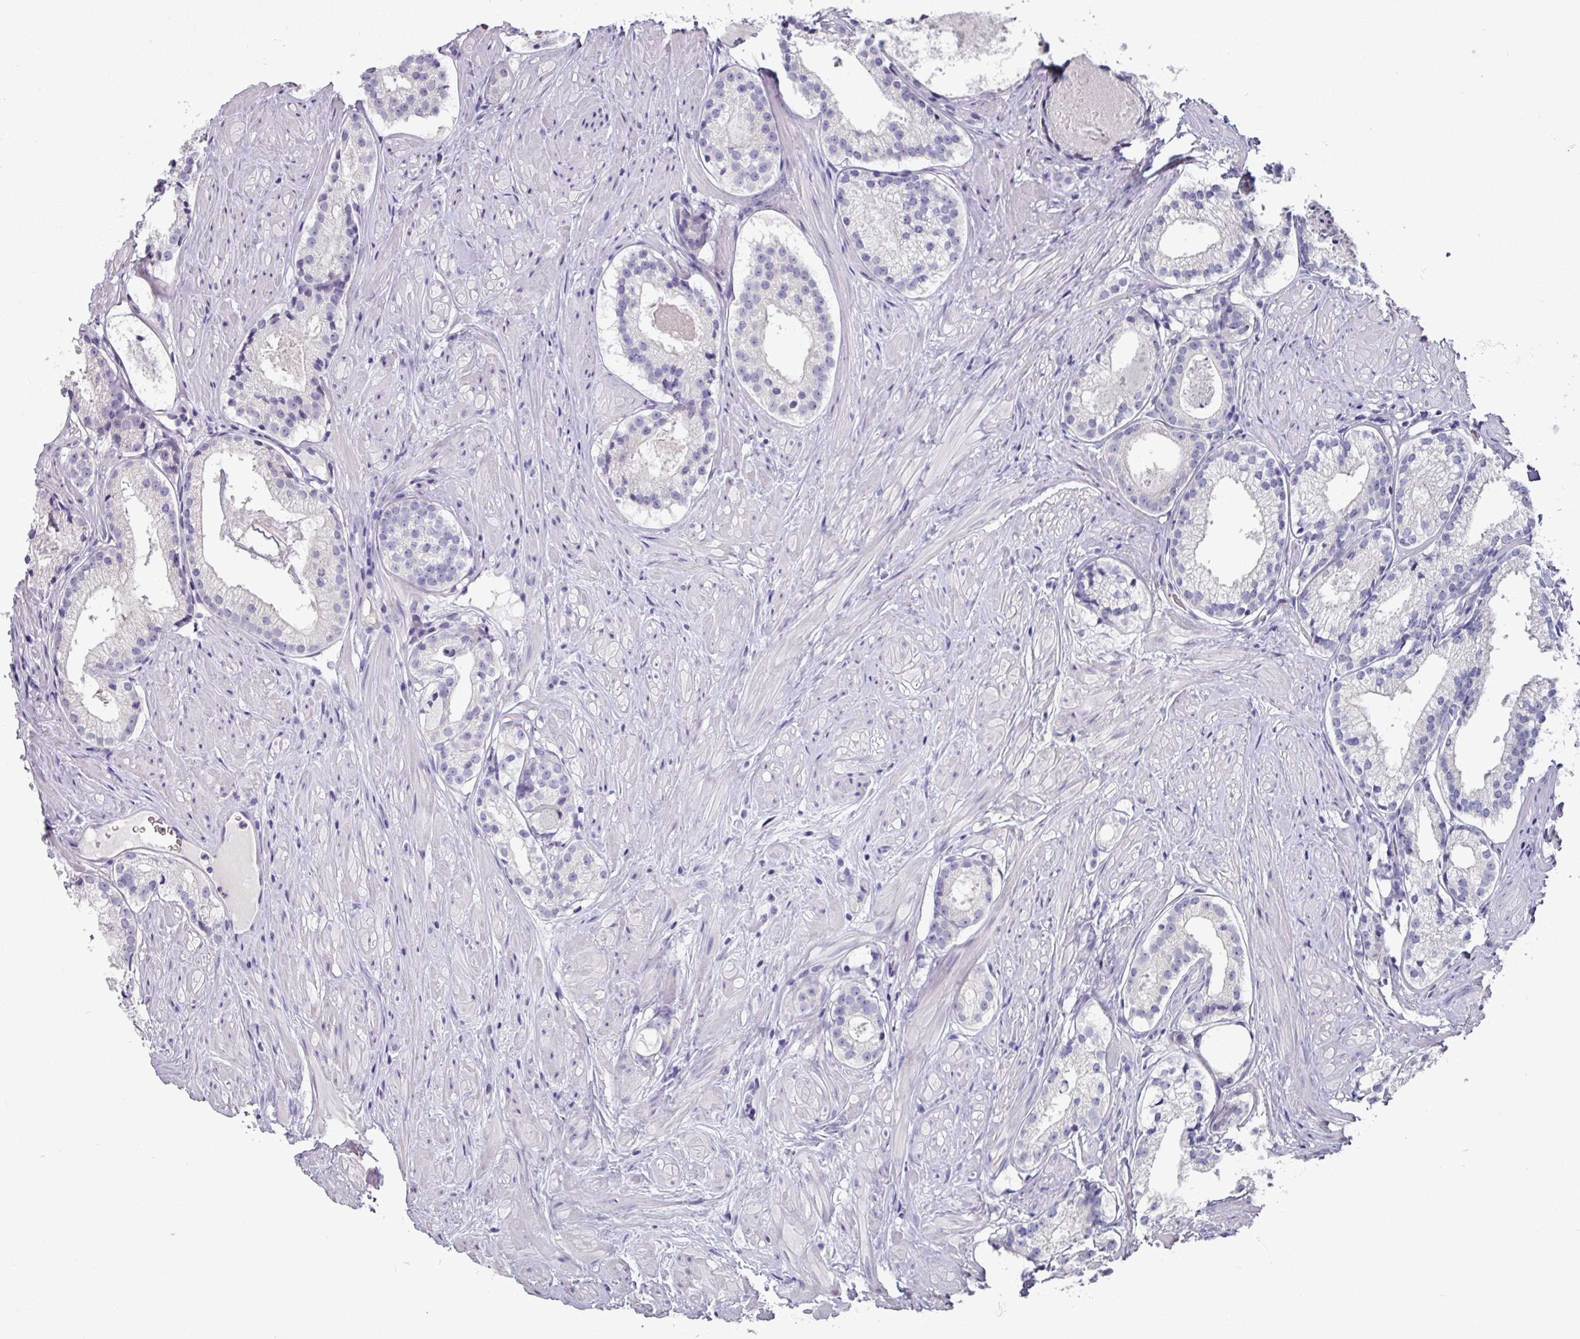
{"staining": {"intensity": "negative", "quantity": "none", "location": "none"}, "tissue": "prostate cancer", "cell_type": "Tumor cells", "image_type": "cancer", "snomed": [{"axis": "morphology", "description": "Adenocarcinoma, Low grade"}, {"axis": "topography", "description": "Prostate"}], "caption": "Prostate cancer (low-grade adenocarcinoma) stained for a protein using IHC exhibits no staining tumor cells.", "gene": "SLC17A7", "patient": {"sex": "male", "age": 57}}